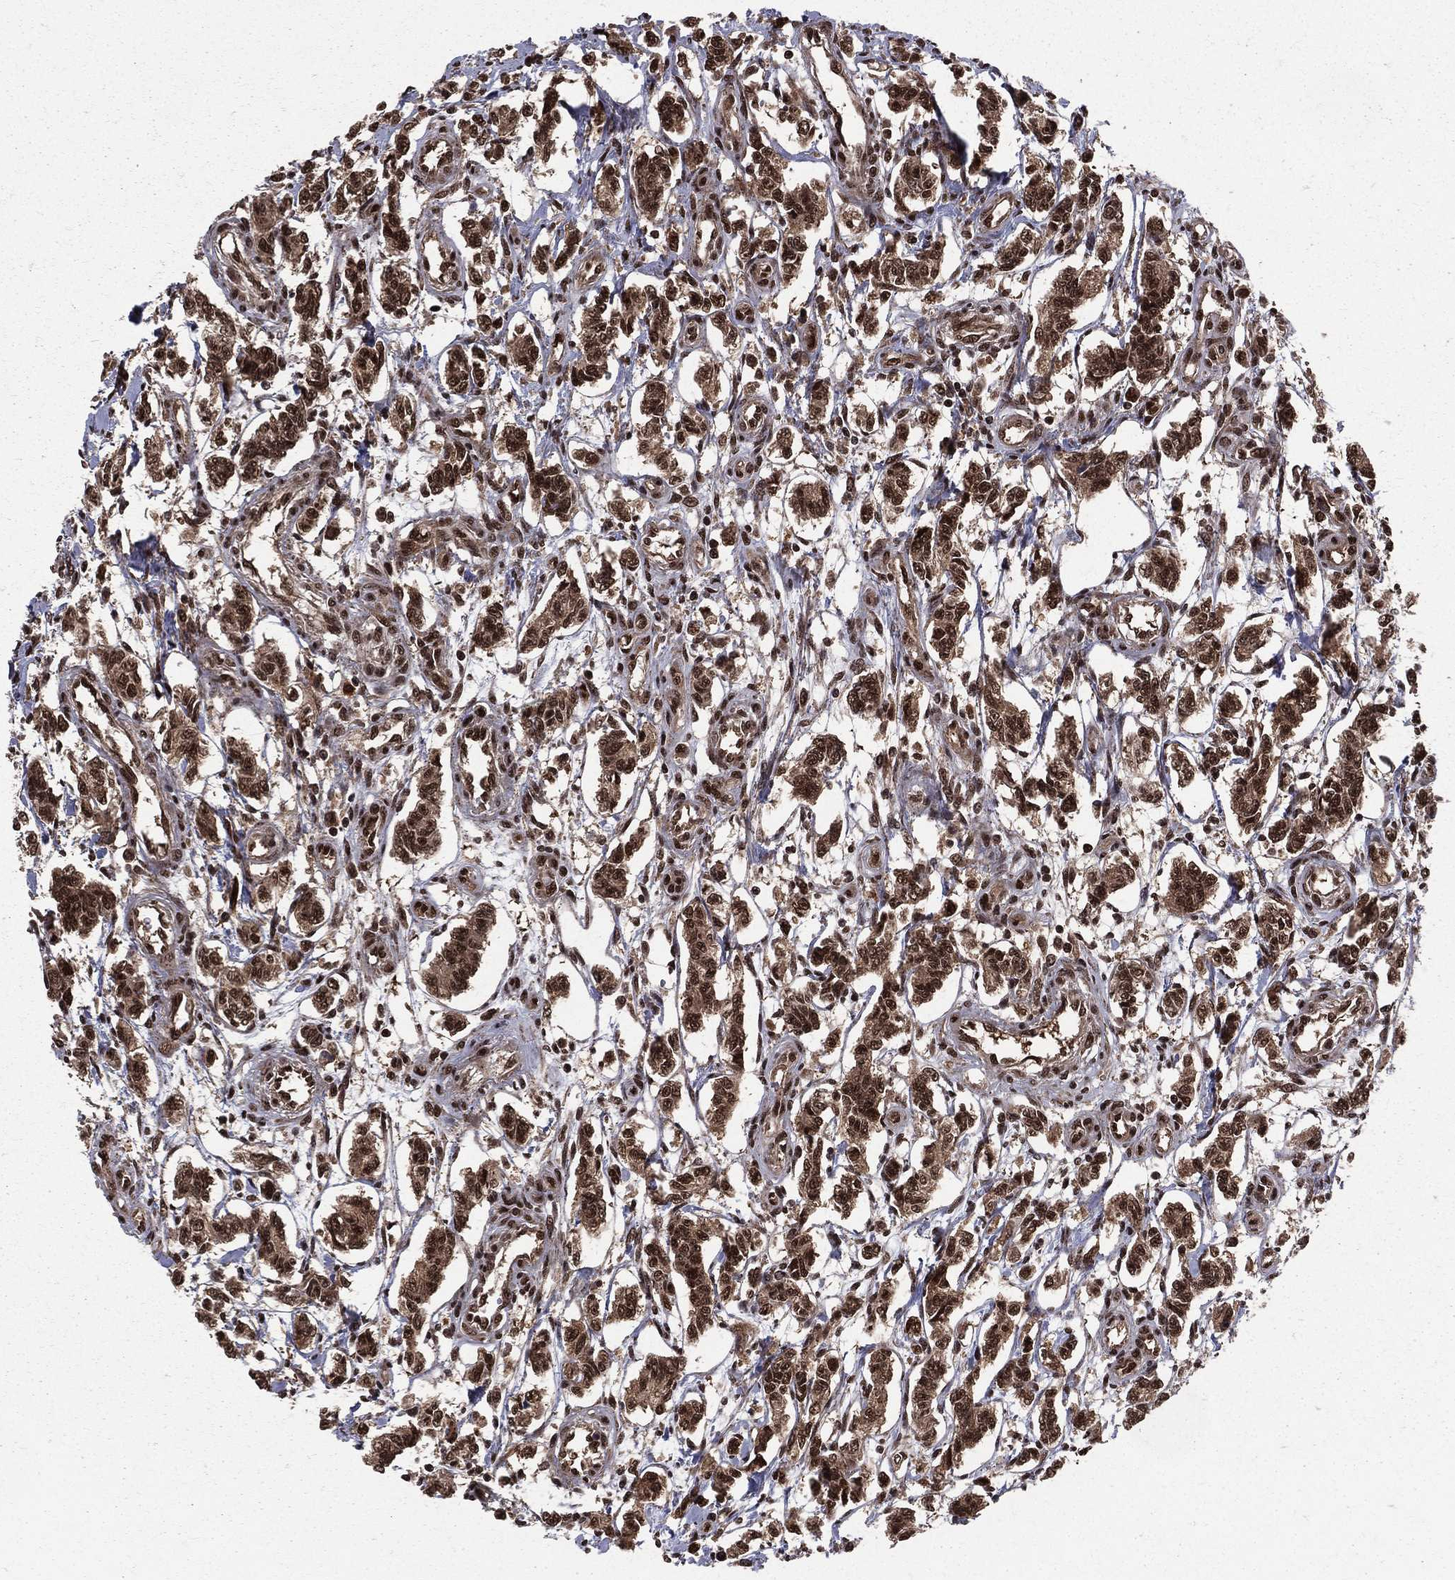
{"staining": {"intensity": "strong", "quantity": ">75%", "location": "cytoplasmic/membranous,nuclear"}, "tissue": "carcinoid", "cell_type": "Tumor cells", "image_type": "cancer", "snomed": [{"axis": "morphology", "description": "Carcinoid, malignant, NOS"}, {"axis": "topography", "description": "Kidney"}], "caption": "DAB (3,3'-diaminobenzidine) immunohistochemical staining of human carcinoid reveals strong cytoplasmic/membranous and nuclear protein expression in about >75% of tumor cells.", "gene": "COPS4", "patient": {"sex": "female", "age": 41}}